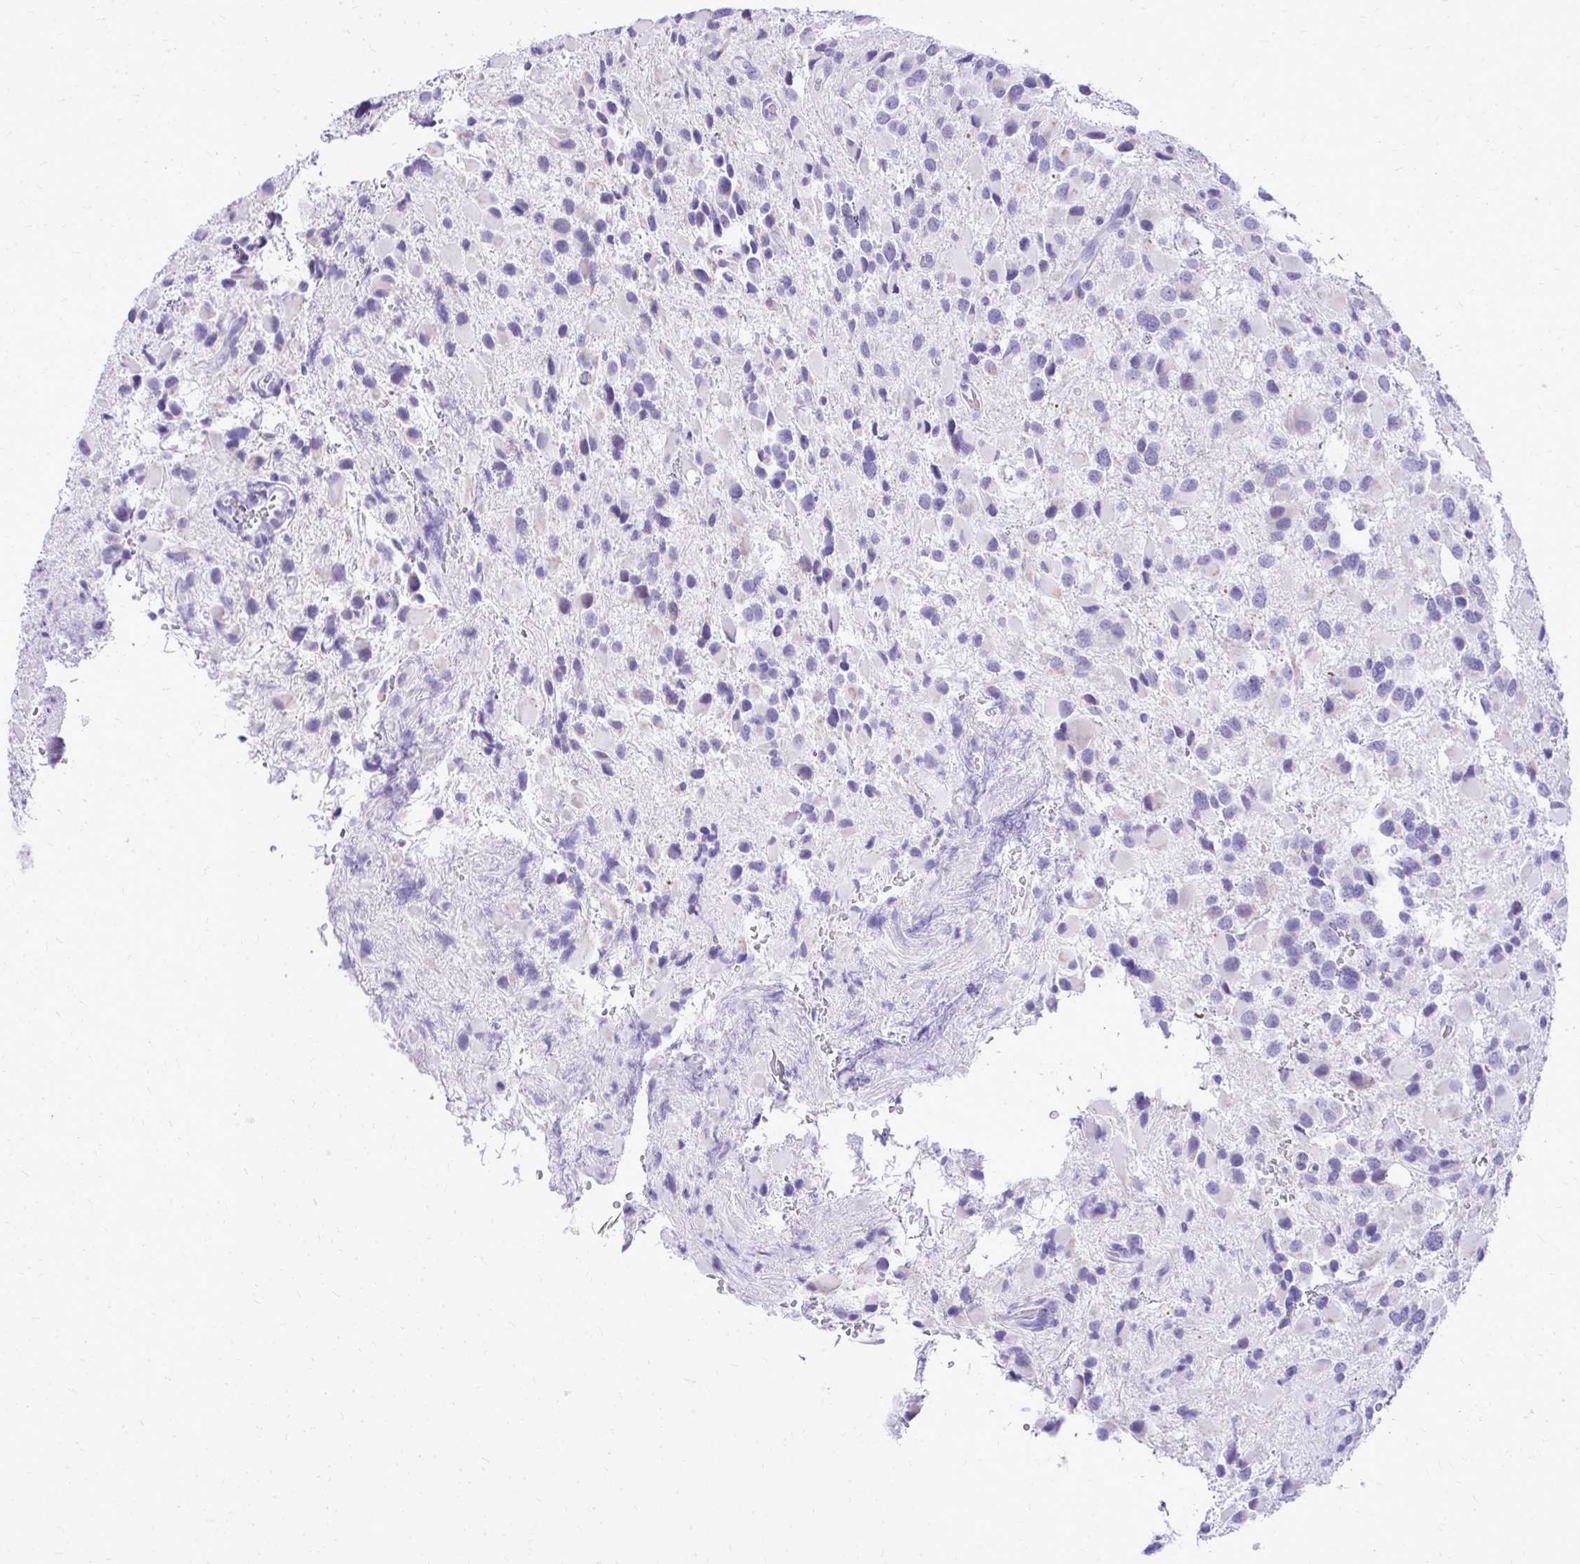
{"staining": {"intensity": "negative", "quantity": "none", "location": "none"}, "tissue": "glioma", "cell_type": "Tumor cells", "image_type": "cancer", "snomed": [{"axis": "morphology", "description": "Glioma, malignant, High grade"}, {"axis": "topography", "description": "Brain"}], "caption": "Immunohistochemical staining of human glioma demonstrates no significant staining in tumor cells.", "gene": "RALYL", "patient": {"sex": "female", "age": 40}}